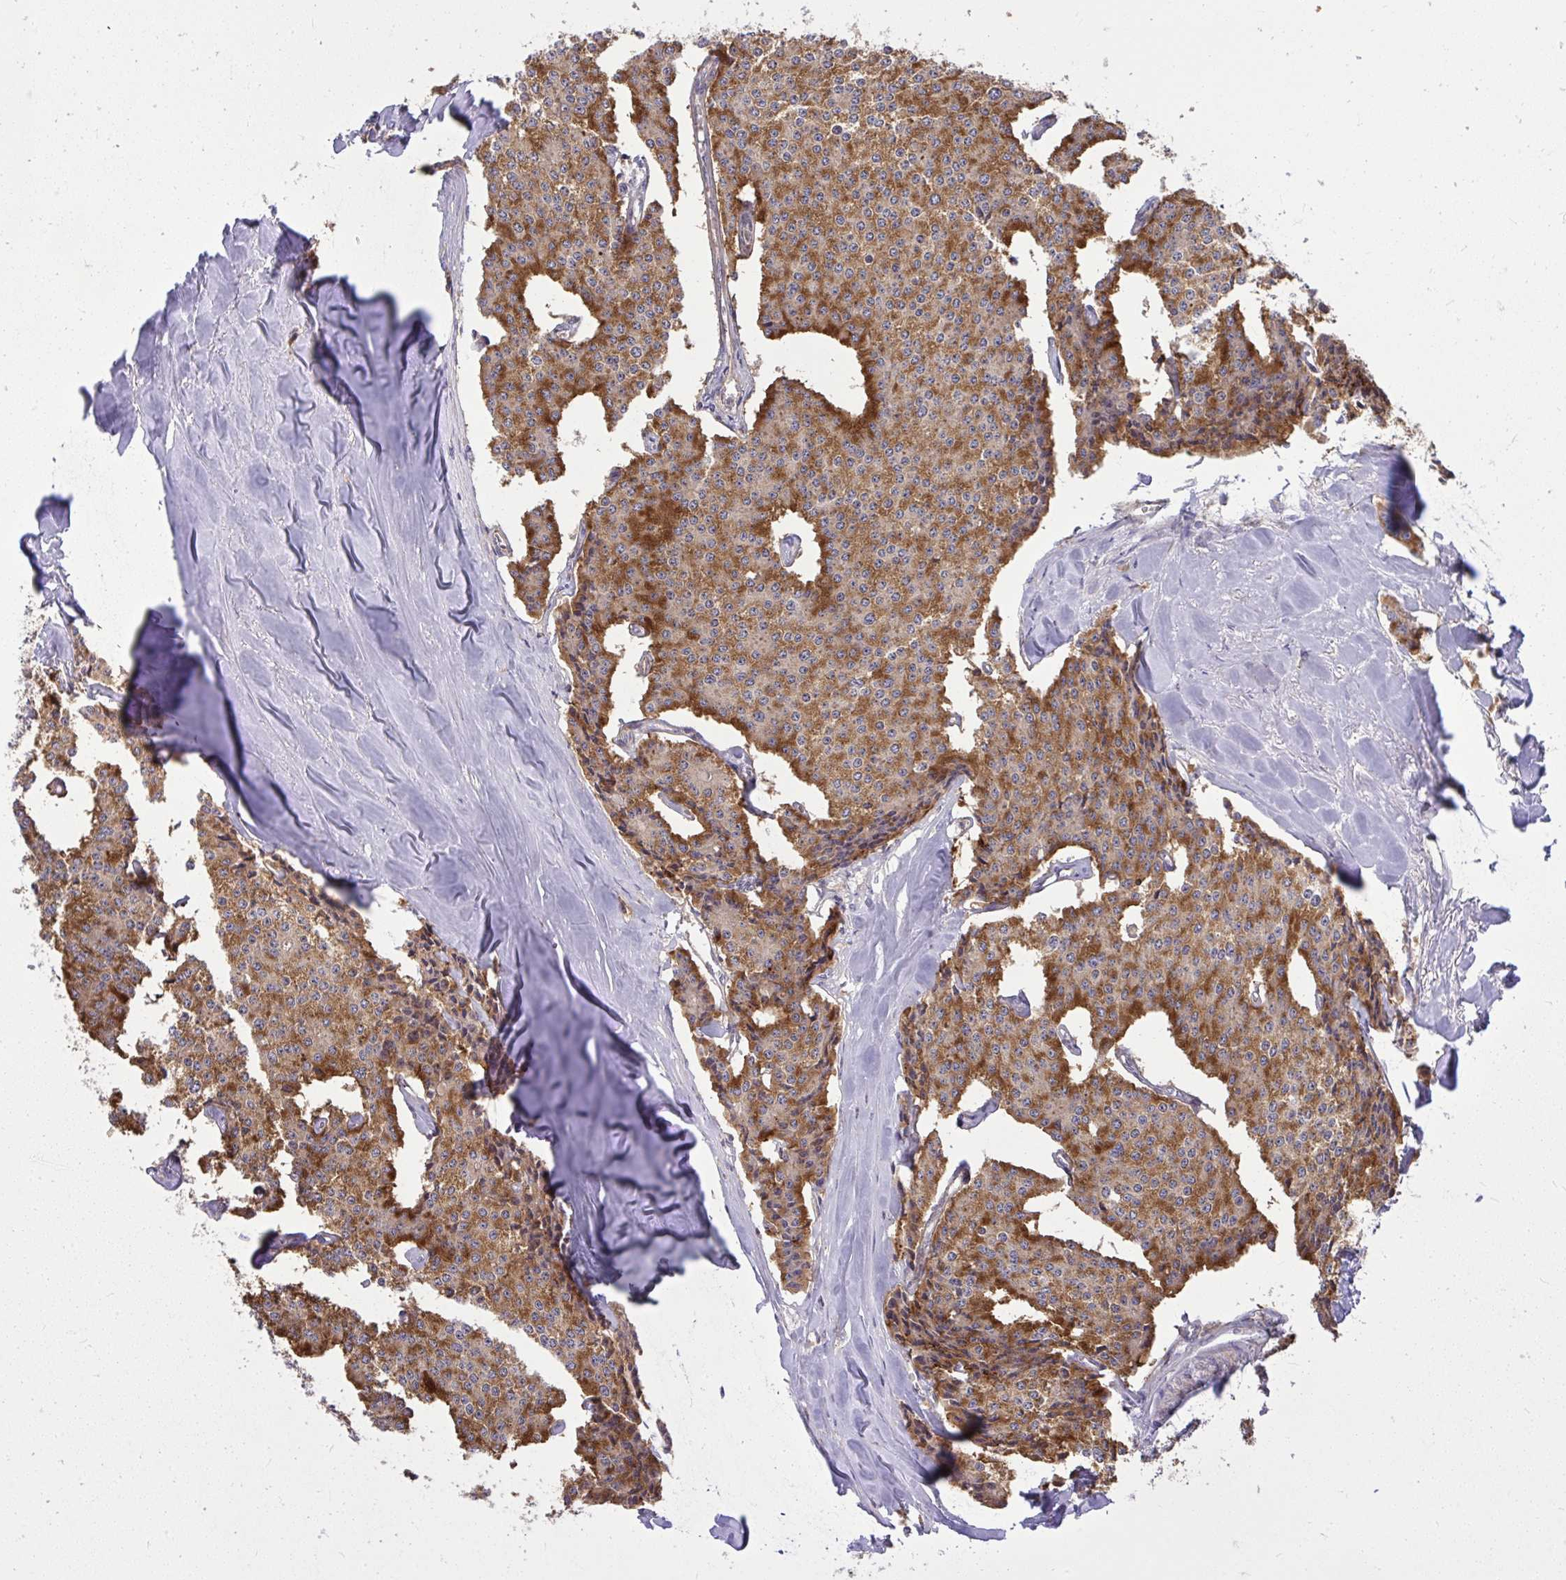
{"staining": {"intensity": "strong", "quantity": ">75%", "location": "cytoplasmic/membranous"}, "tissue": "carcinoid", "cell_type": "Tumor cells", "image_type": "cancer", "snomed": [{"axis": "morphology", "description": "Carcinoid, malignant, NOS"}, {"axis": "topography", "description": "Small intestine"}], "caption": "The immunohistochemical stain shows strong cytoplasmic/membranous expression in tumor cells of carcinoid tissue.", "gene": "PAIP2", "patient": {"sex": "female", "age": 64}}